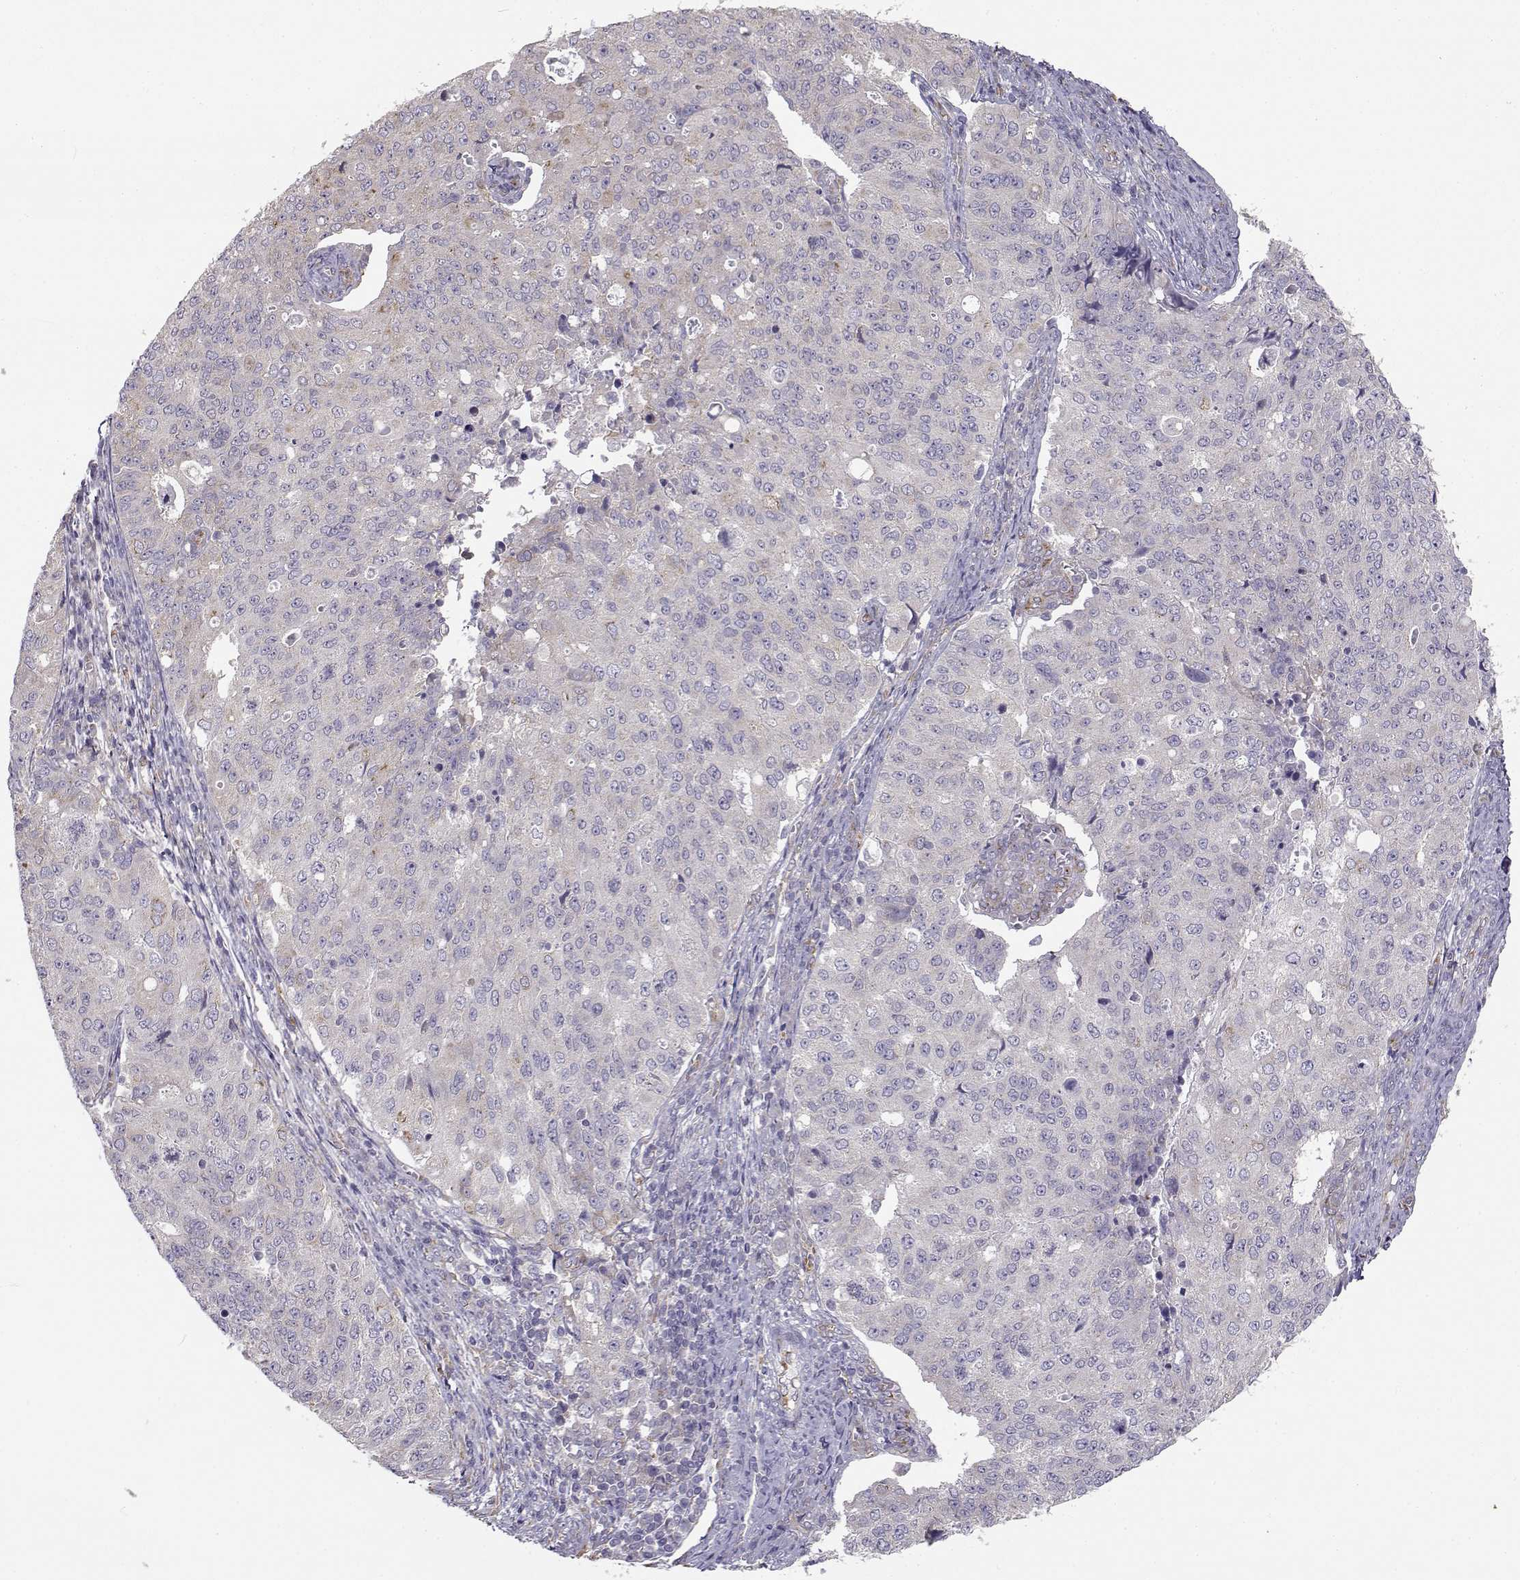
{"staining": {"intensity": "negative", "quantity": "none", "location": "none"}, "tissue": "endometrial cancer", "cell_type": "Tumor cells", "image_type": "cancer", "snomed": [{"axis": "morphology", "description": "Adenocarcinoma, NOS"}, {"axis": "topography", "description": "Endometrium"}], "caption": "This micrograph is of adenocarcinoma (endometrial) stained with immunohistochemistry to label a protein in brown with the nuclei are counter-stained blue. There is no expression in tumor cells.", "gene": "BEND6", "patient": {"sex": "female", "age": 43}}